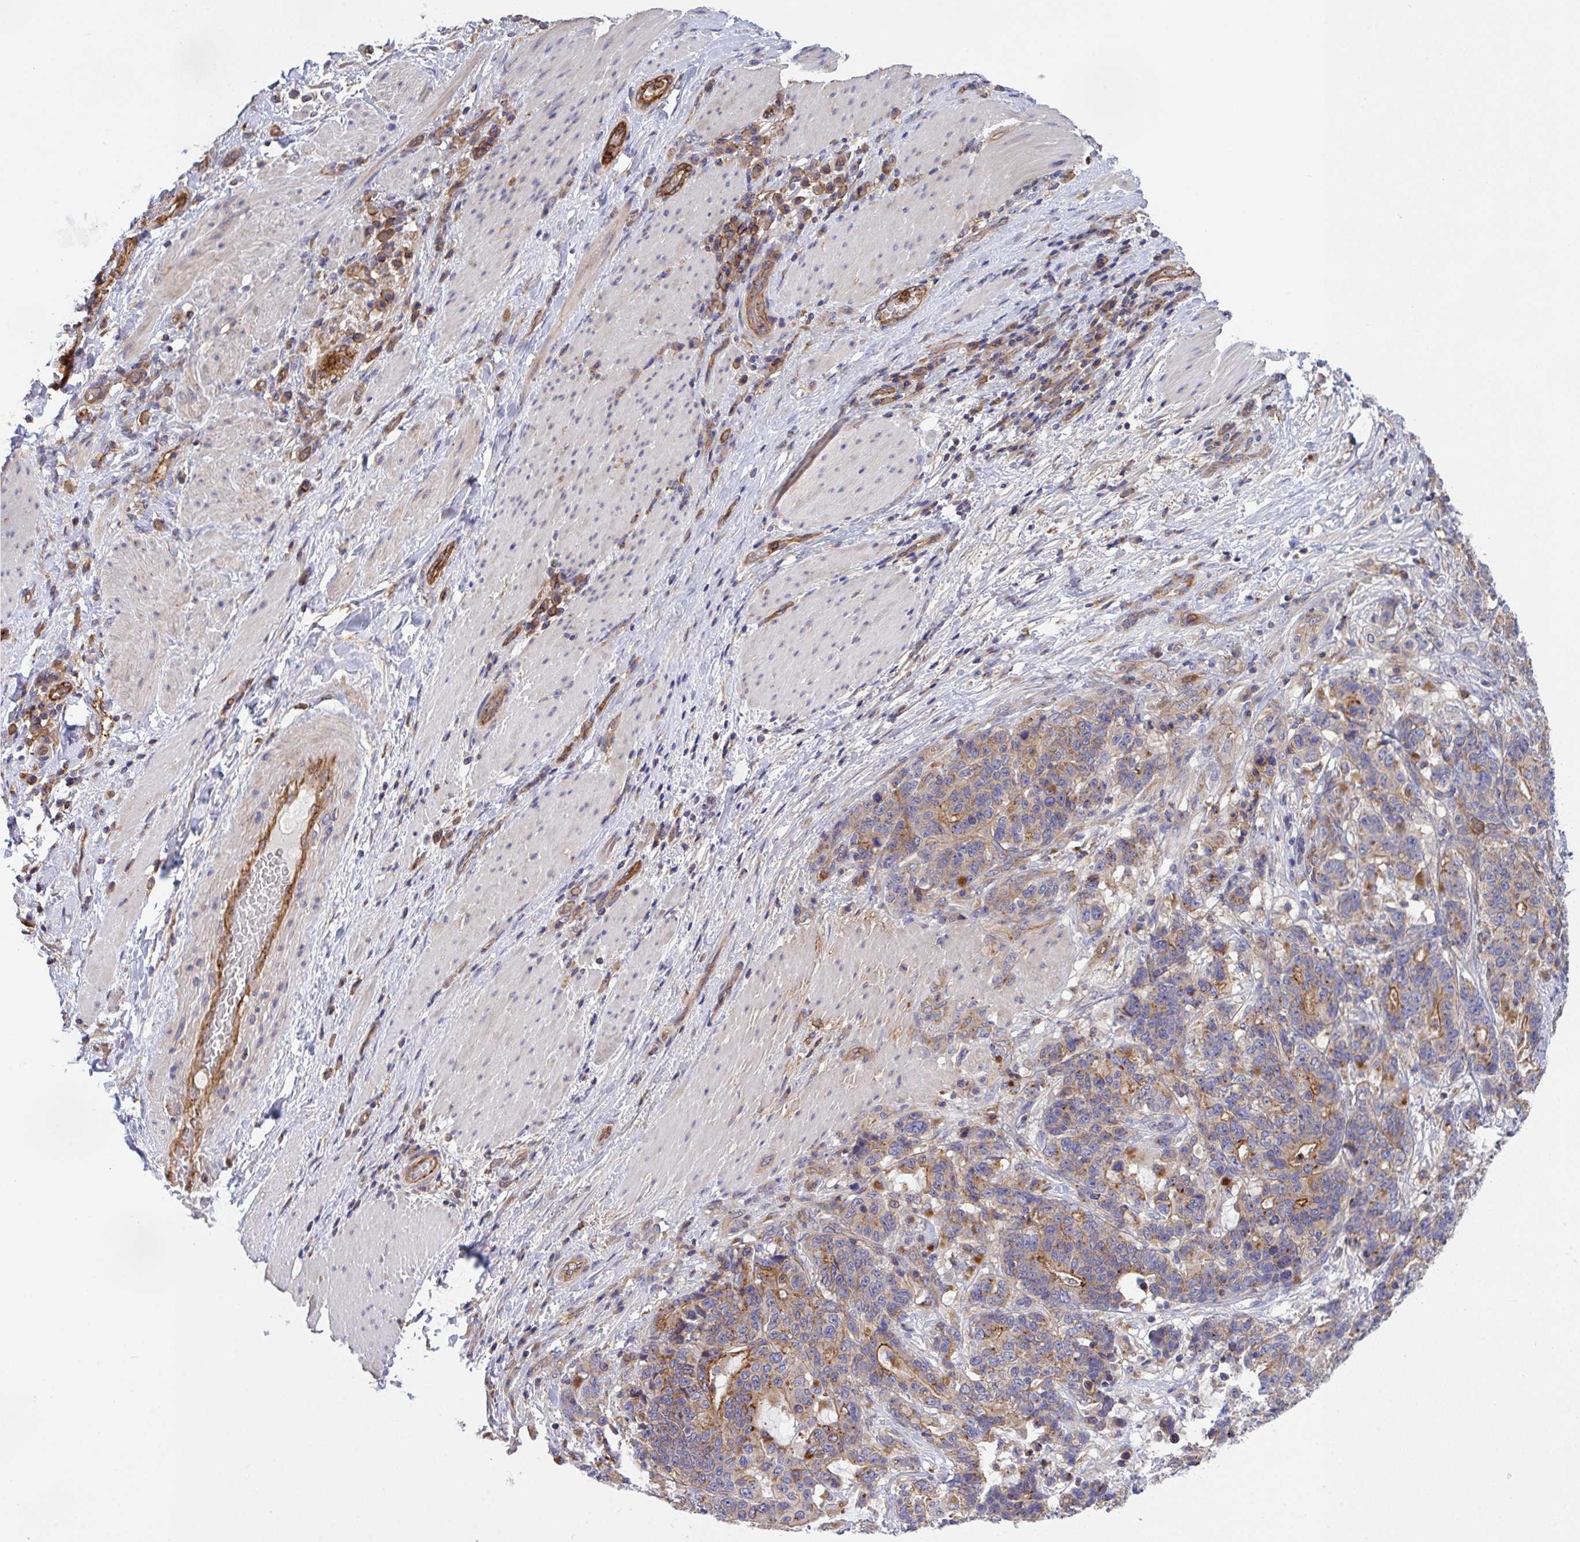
{"staining": {"intensity": "moderate", "quantity": "<25%", "location": "cytoplasmic/membranous"}, "tissue": "stomach cancer", "cell_type": "Tumor cells", "image_type": "cancer", "snomed": [{"axis": "morphology", "description": "Normal tissue, NOS"}, {"axis": "morphology", "description": "Adenocarcinoma, NOS"}, {"axis": "topography", "description": "Stomach"}], "caption": "Protein staining exhibits moderate cytoplasmic/membranous expression in approximately <25% of tumor cells in adenocarcinoma (stomach).", "gene": "C4orf36", "patient": {"sex": "female", "age": 64}}